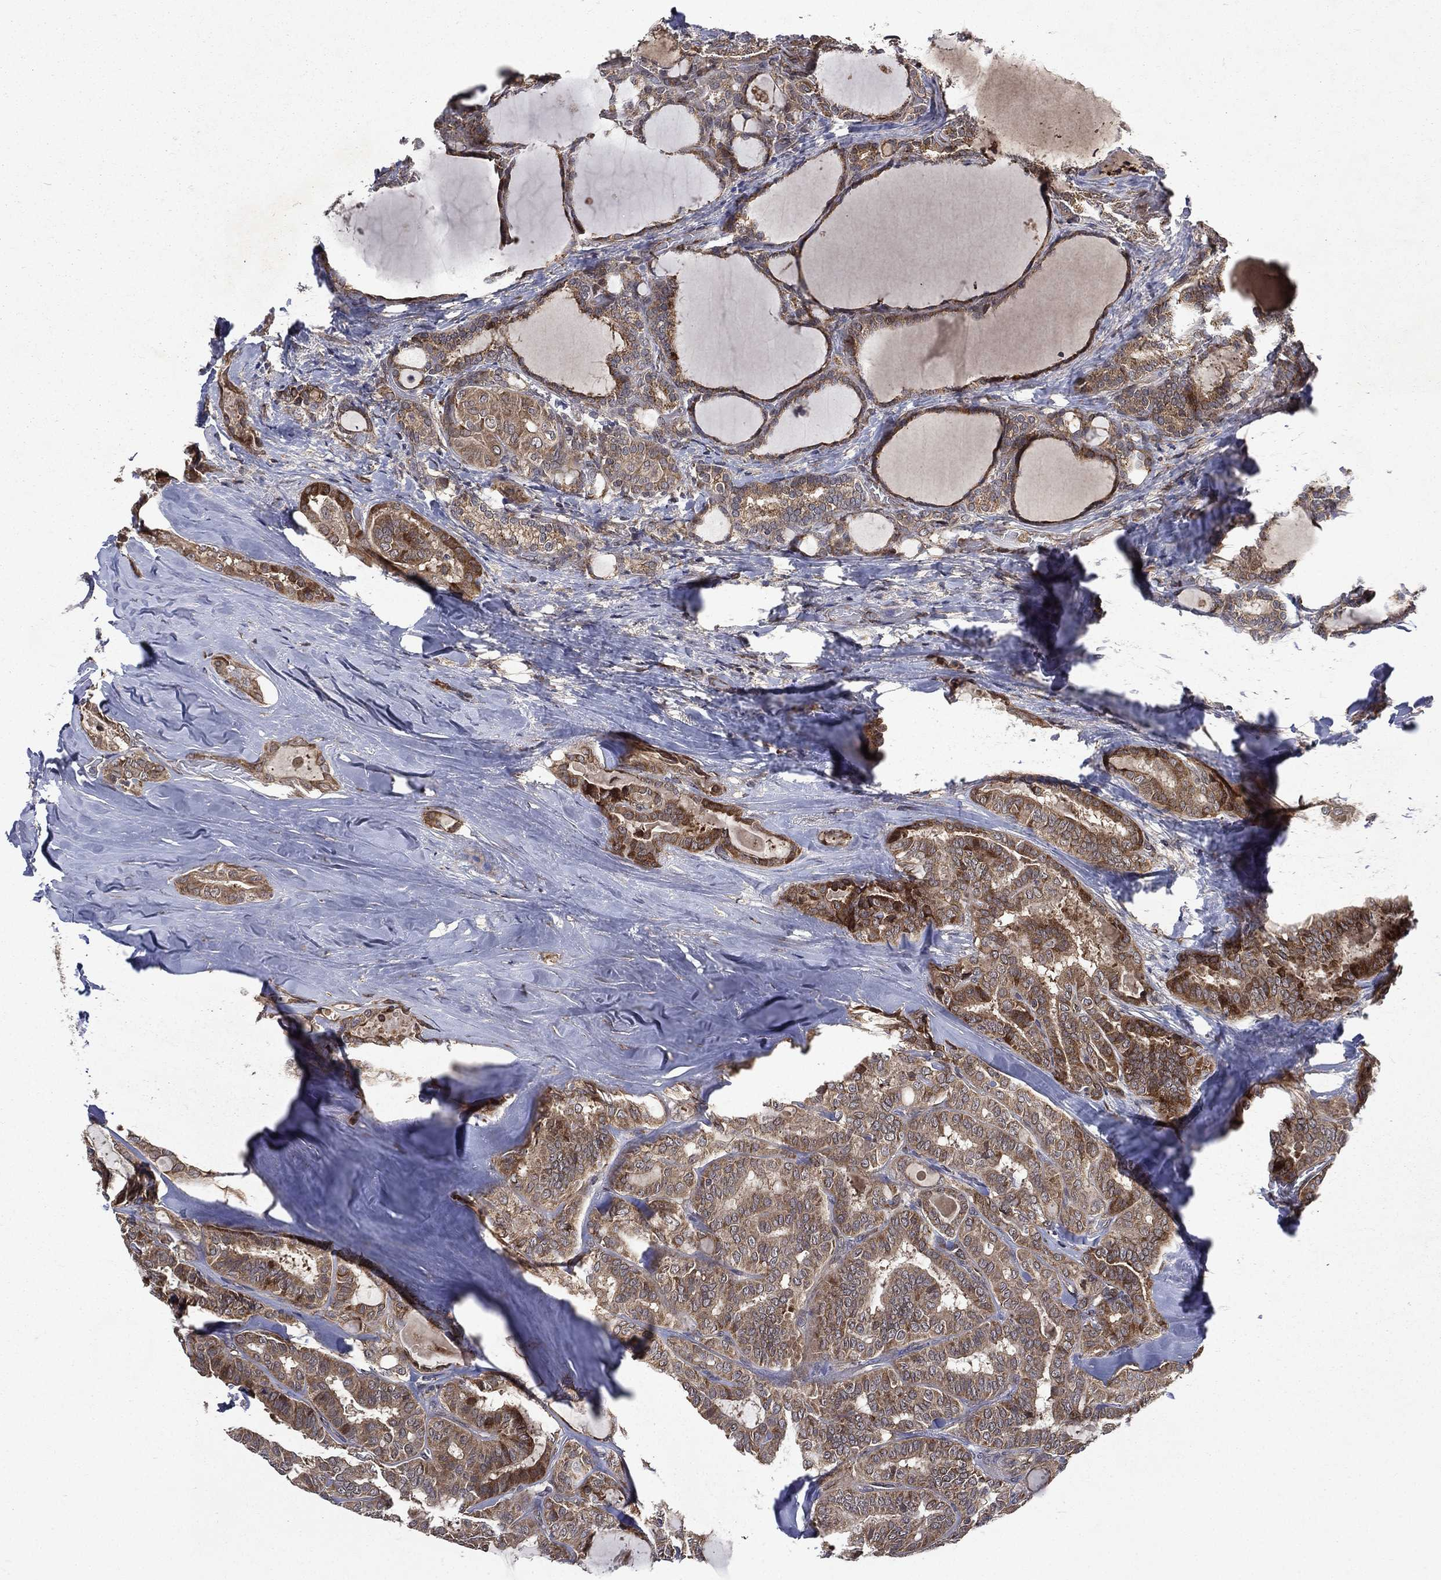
{"staining": {"intensity": "strong", "quantity": "25%-75%", "location": "cytoplasmic/membranous"}, "tissue": "thyroid cancer", "cell_type": "Tumor cells", "image_type": "cancer", "snomed": [{"axis": "morphology", "description": "Papillary adenocarcinoma, NOS"}, {"axis": "topography", "description": "Thyroid gland"}], "caption": "This photomicrograph shows IHC staining of human papillary adenocarcinoma (thyroid), with high strong cytoplasmic/membranous positivity in approximately 25%-75% of tumor cells.", "gene": "RAB11FIP4", "patient": {"sex": "female", "age": 39}}